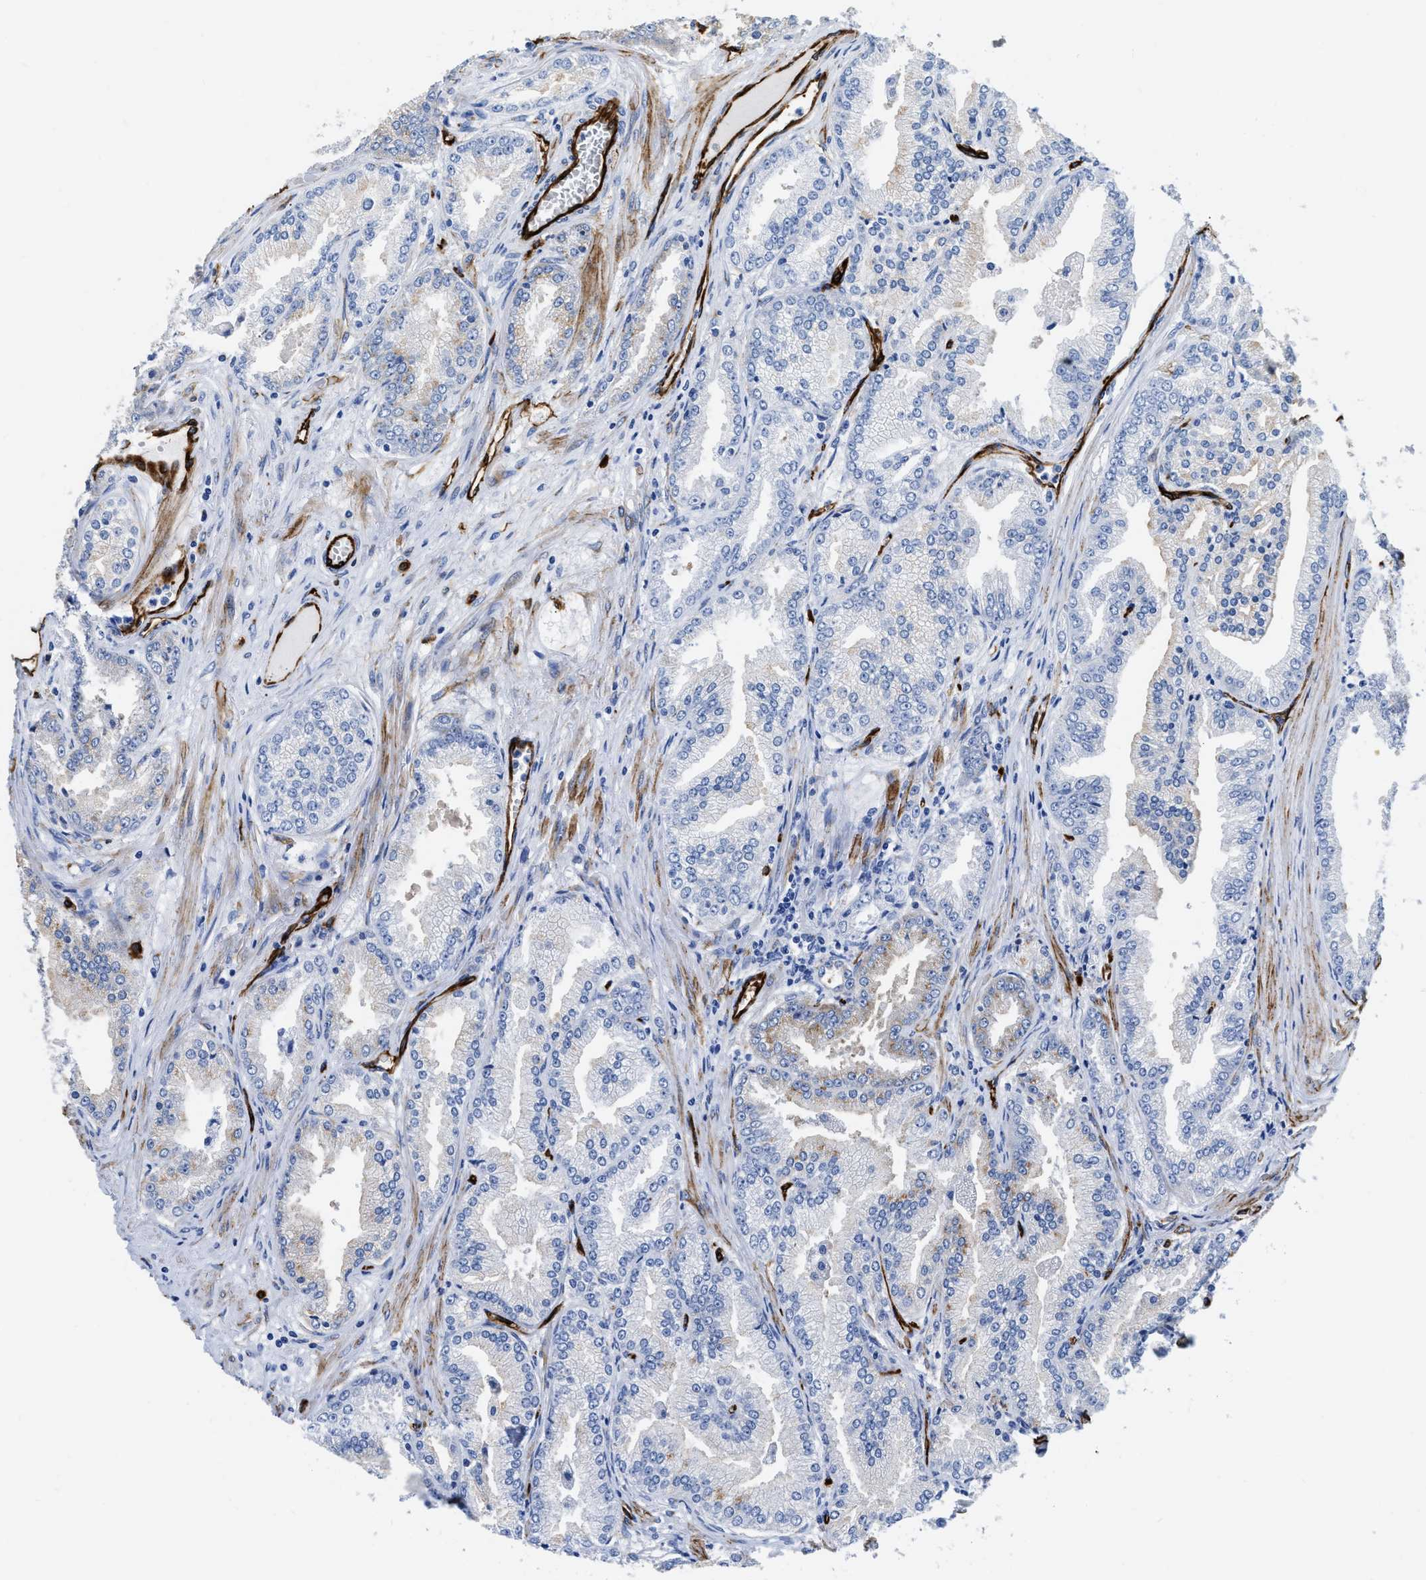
{"staining": {"intensity": "negative", "quantity": "none", "location": "none"}, "tissue": "prostate cancer", "cell_type": "Tumor cells", "image_type": "cancer", "snomed": [{"axis": "morphology", "description": "Adenocarcinoma, High grade"}, {"axis": "topography", "description": "Prostate"}], "caption": "This is a image of immunohistochemistry staining of prostate cancer (adenocarcinoma (high-grade)), which shows no positivity in tumor cells.", "gene": "TVP23B", "patient": {"sex": "male", "age": 61}}